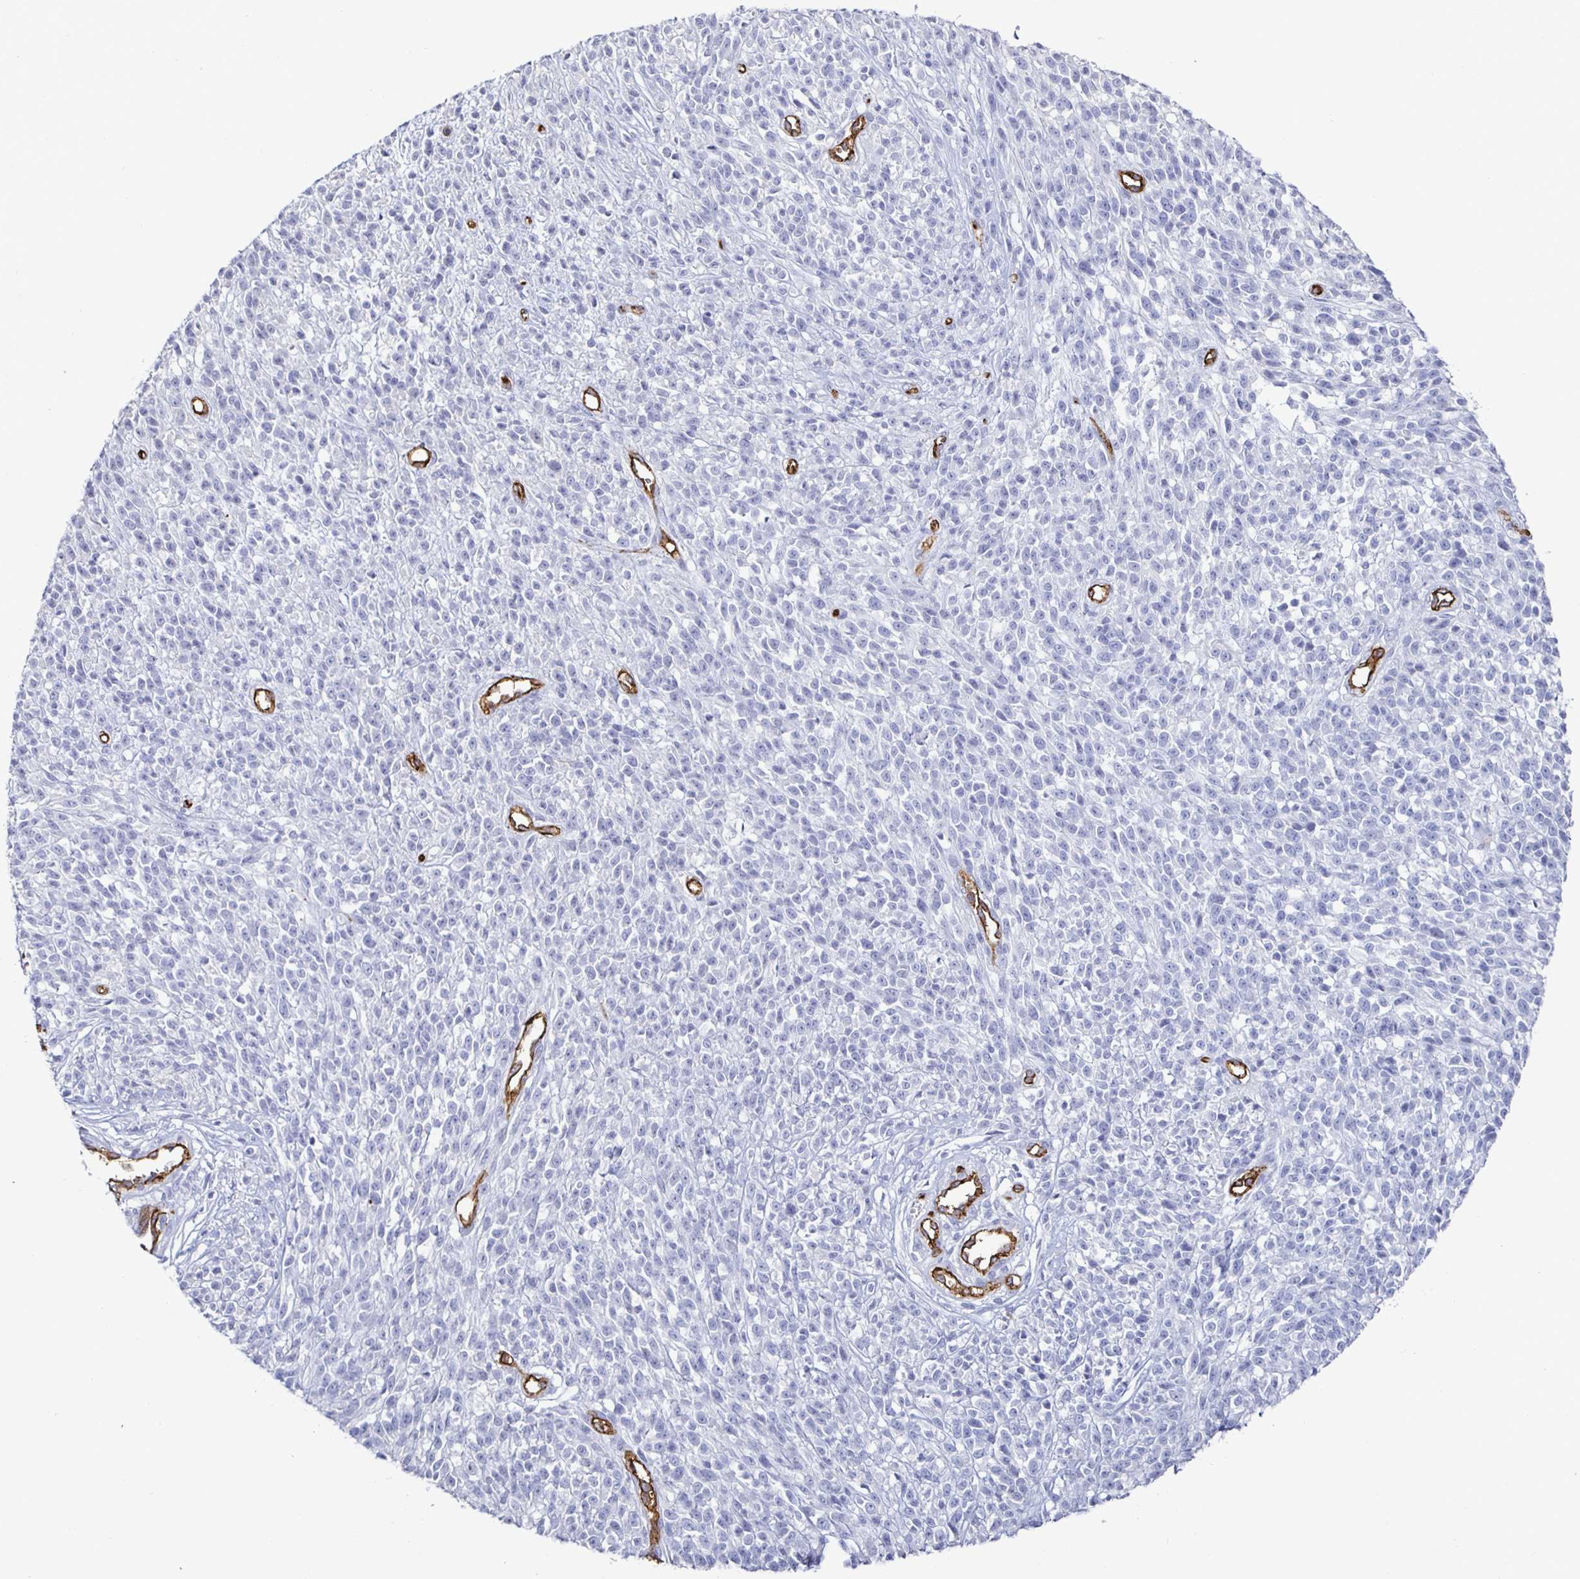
{"staining": {"intensity": "negative", "quantity": "none", "location": "none"}, "tissue": "melanoma", "cell_type": "Tumor cells", "image_type": "cancer", "snomed": [{"axis": "morphology", "description": "Malignant melanoma, NOS"}, {"axis": "topography", "description": "Skin"}, {"axis": "topography", "description": "Skin of trunk"}], "caption": "Micrograph shows no significant protein positivity in tumor cells of melanoma. (Brightfield microscopy of DAB immunohistochemistry (IHC) at high magnification).", "gene": "ACSBG2", "patient": {"sex": "male", "age": 74}}